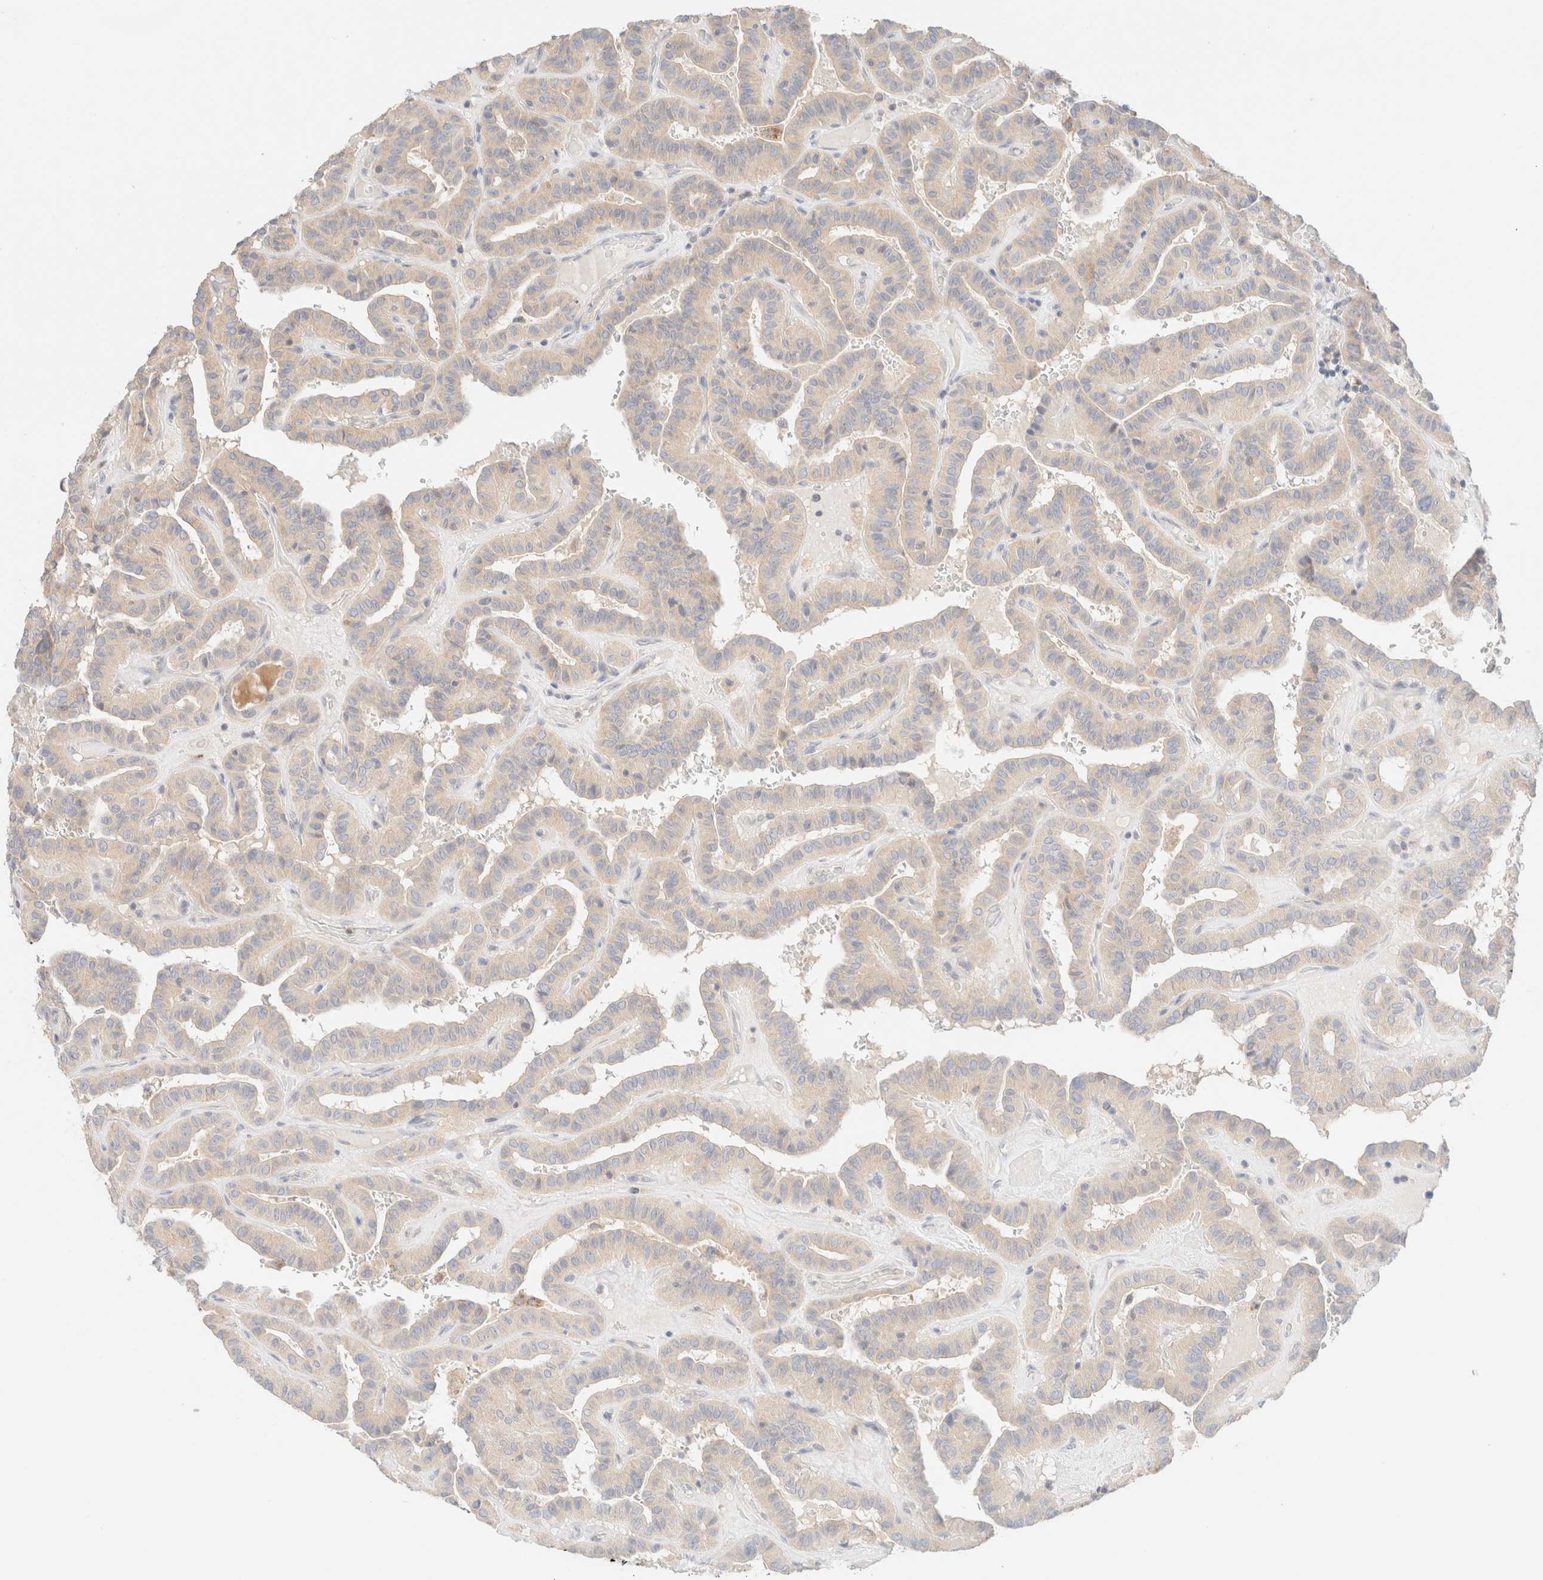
{"staining": {"intensity": "weak", "quantity": "25%-75%", "location": "cytoplasmic/membranous"}, "tissue": "thyroid cancer", "cell_type": "Tumor cells", "image_type": "cancer", "snomed": [{"axis": "morphology", "description": "Papillary adenocarcinoma, NOS"}, {"axis": "topography", "description": "Thyroid gland"}], "caption": "Weak cytoplasmic/membranous protein staining is seen in about 25%-75% of tumor cells in thyroid cancer (papillary adenocarcinoma).", "gene": "SARM1", "patient": {"sex": "male", "age": 77}}